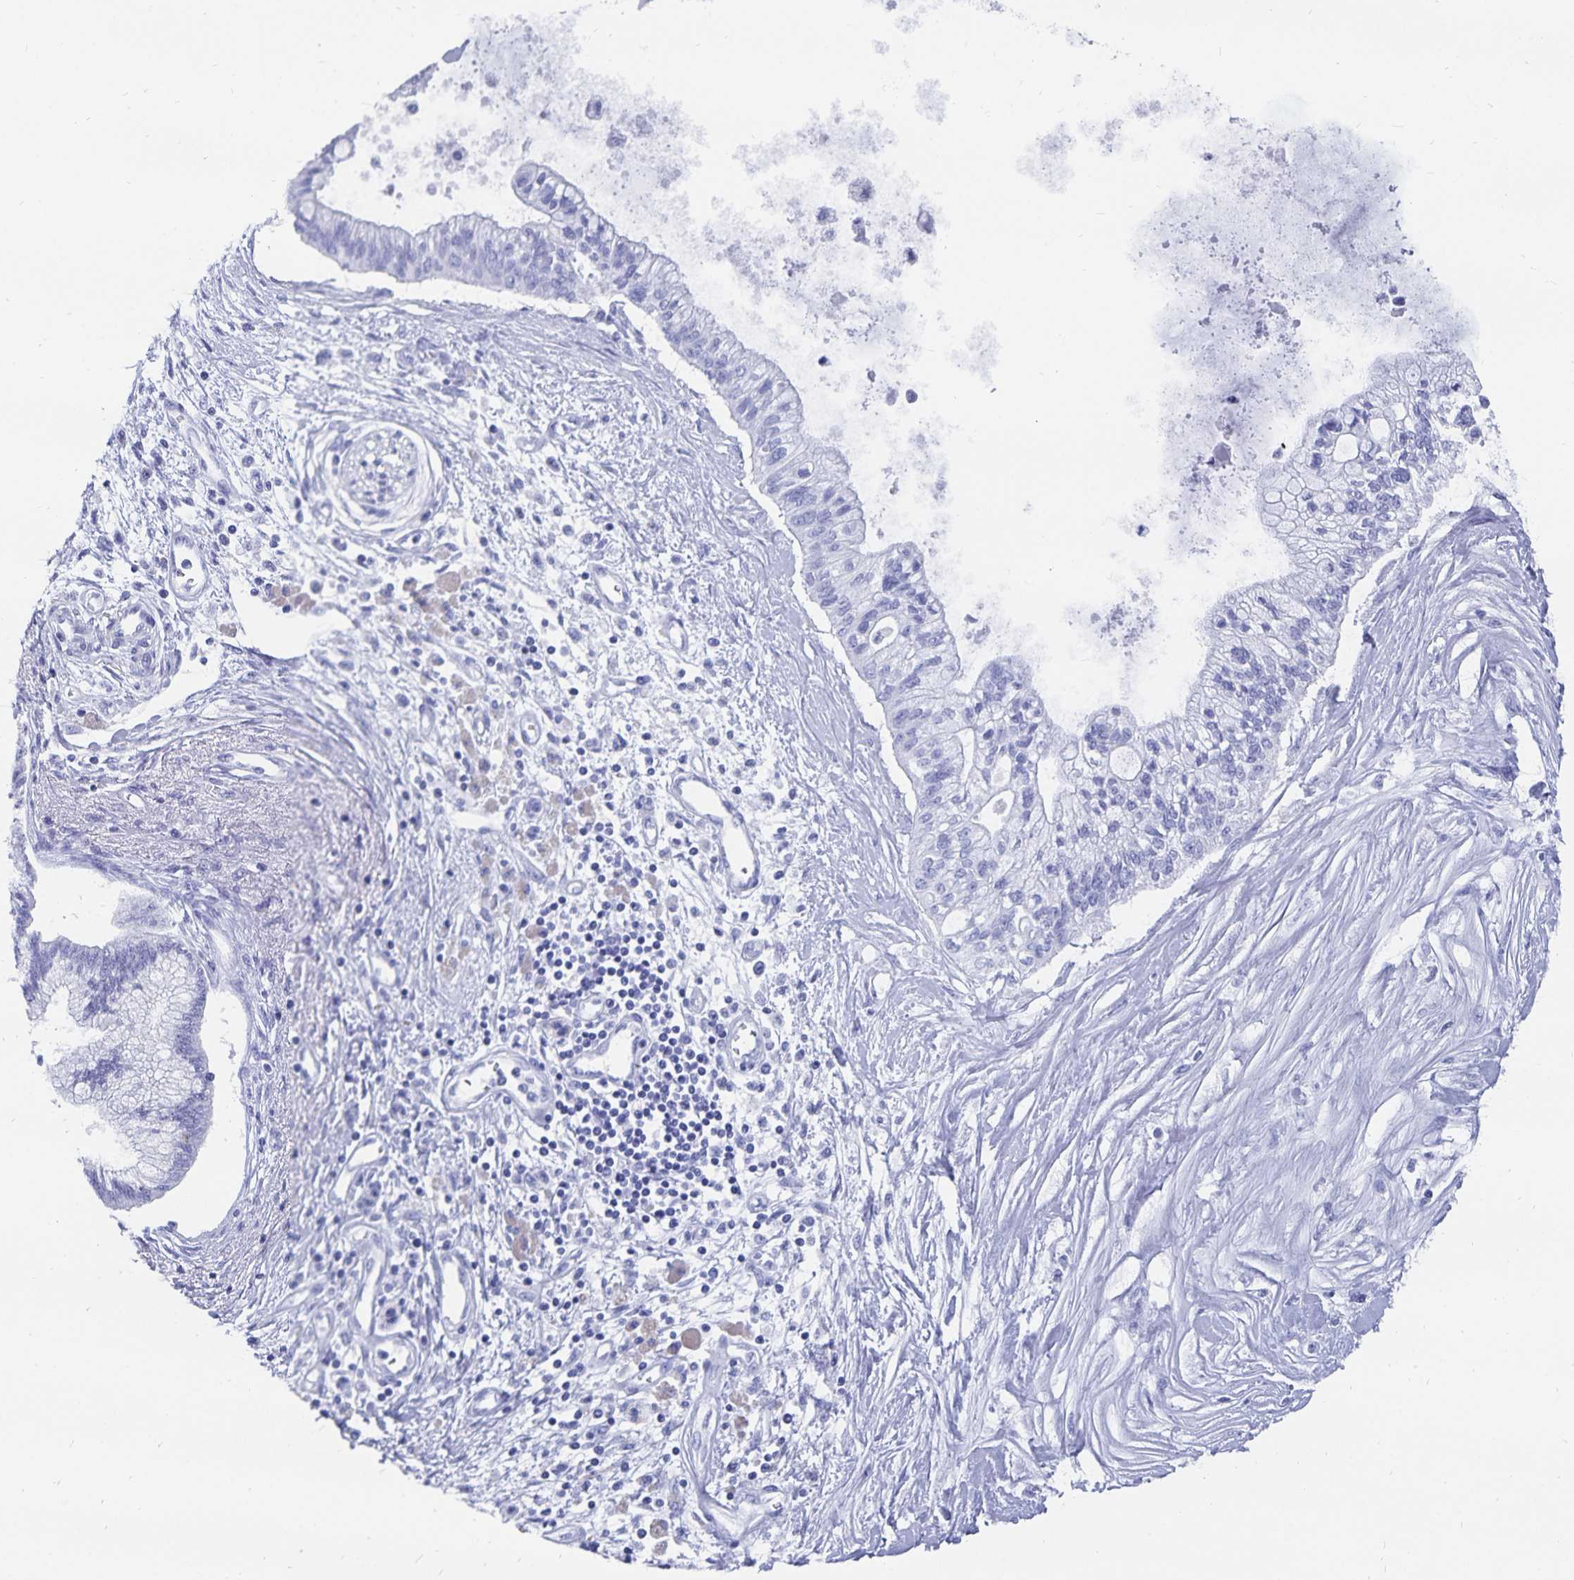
{"staining": {"intensity": "negative", "quantity": "none", "location": "none"}, "tissue": "pancreatic cancer", "cell_type": "Tumor cells", "image_type": "cancer", "snomed": [{"axis": "morphology", "description": "Adenocarcinoma, NOS"}, {"axis": "topography", "description": "Pancreas"}], "caption": "Histopathology image shows no protein positivity in tumor cells of pancreatic cancer tissue.", "gene": "ADH1A", "patient": {"sex": "female", "age": 77}}